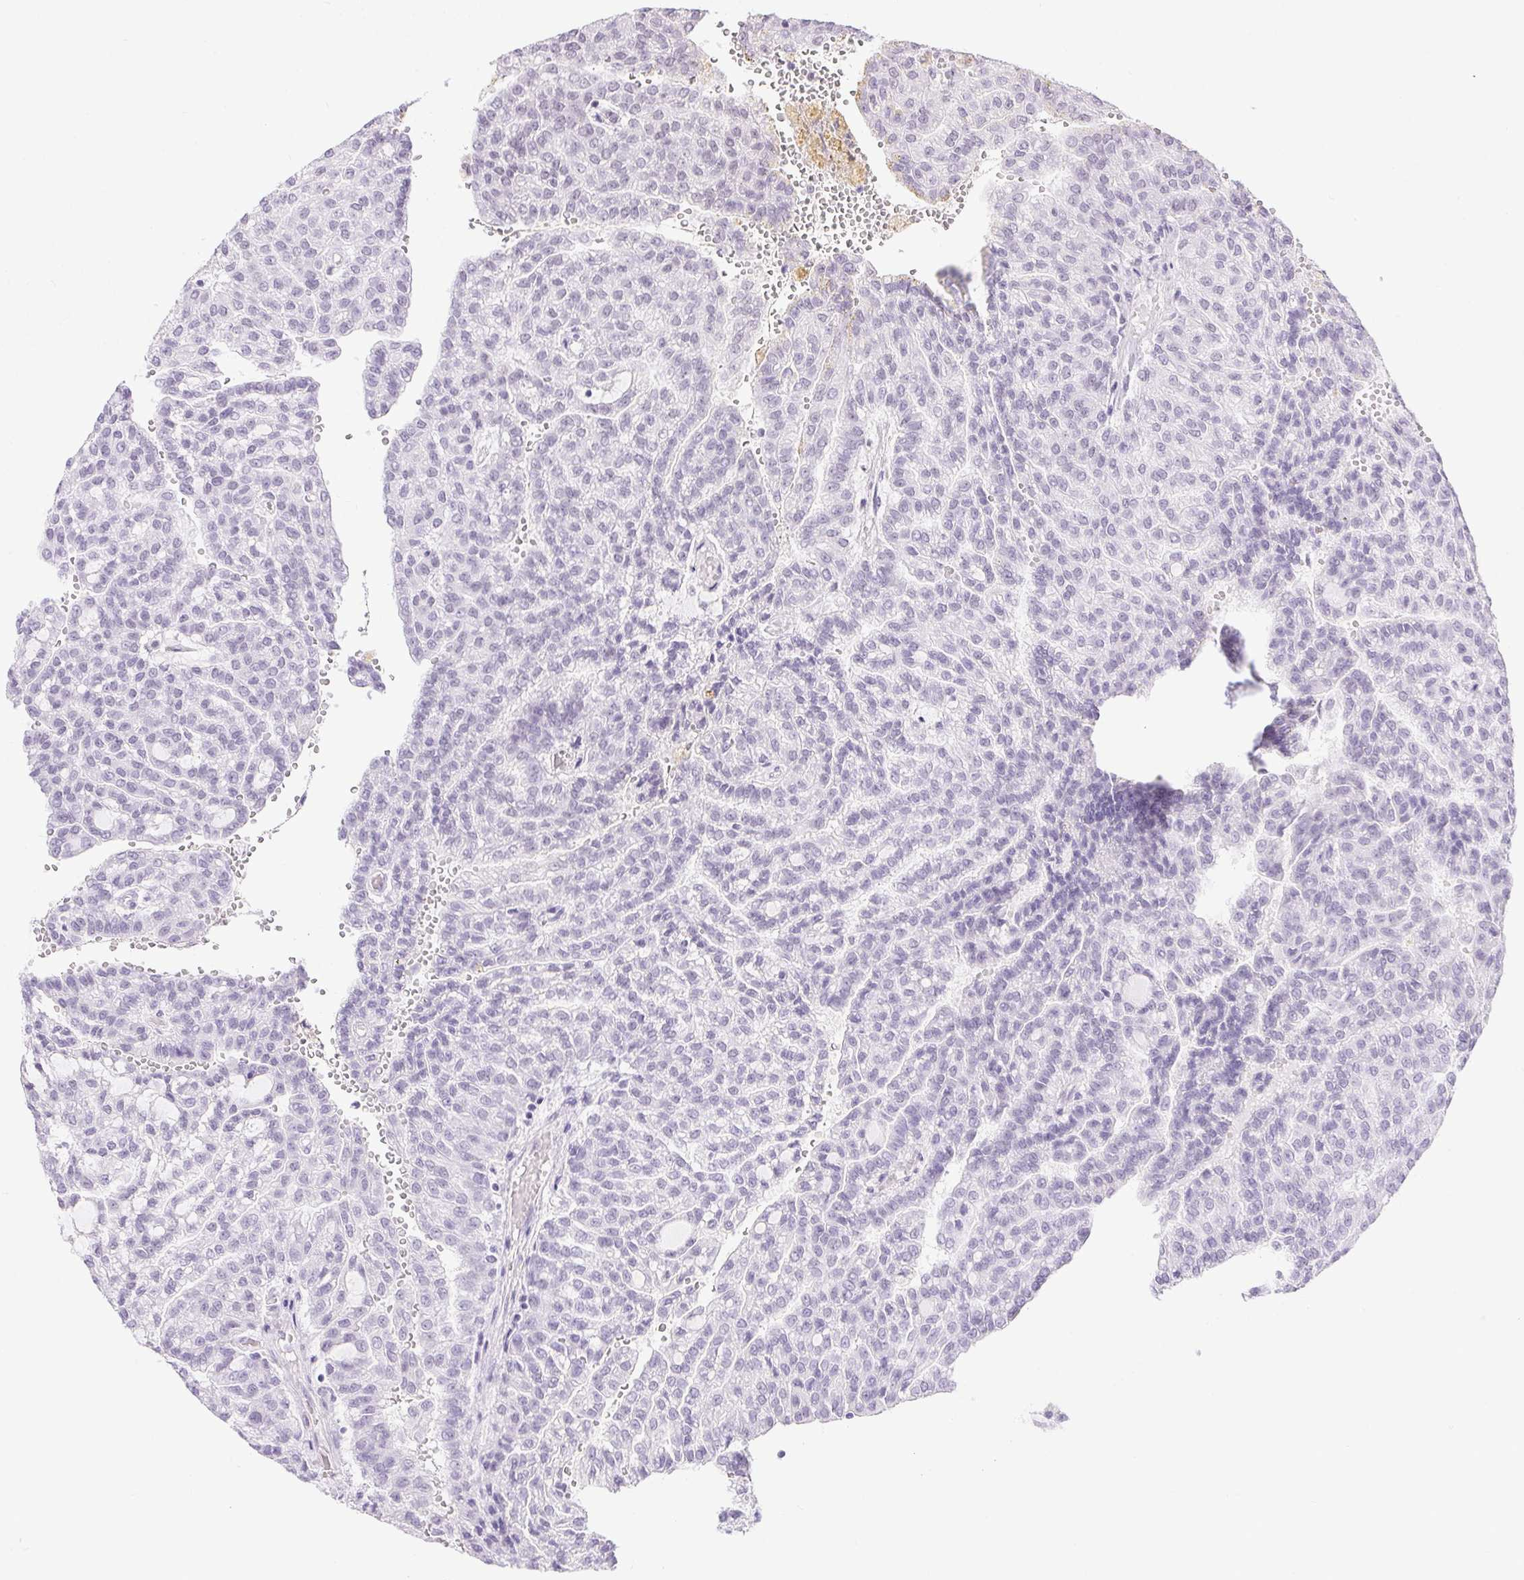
{"staining": {"intensity": "negative", "quantity": "none", "location": "none"}, "tissue": "renal cancer", "cell_type": "Tumor cells", "image_type": "cancer", "snomed": [{"axis": "morphology", "description": "Adenocarcinoma, NOS"}, {"axis": "topography", "description": "Kidney"}], "caption": "Immunohistochemistry (IHC) micrograph of human renal cancer (adenocarcinoma) stained for a protein (brown), which exhibits no expression in tumor cells.", "gene": "DDX17", "patient": {"sex": "male", "age": 63}}